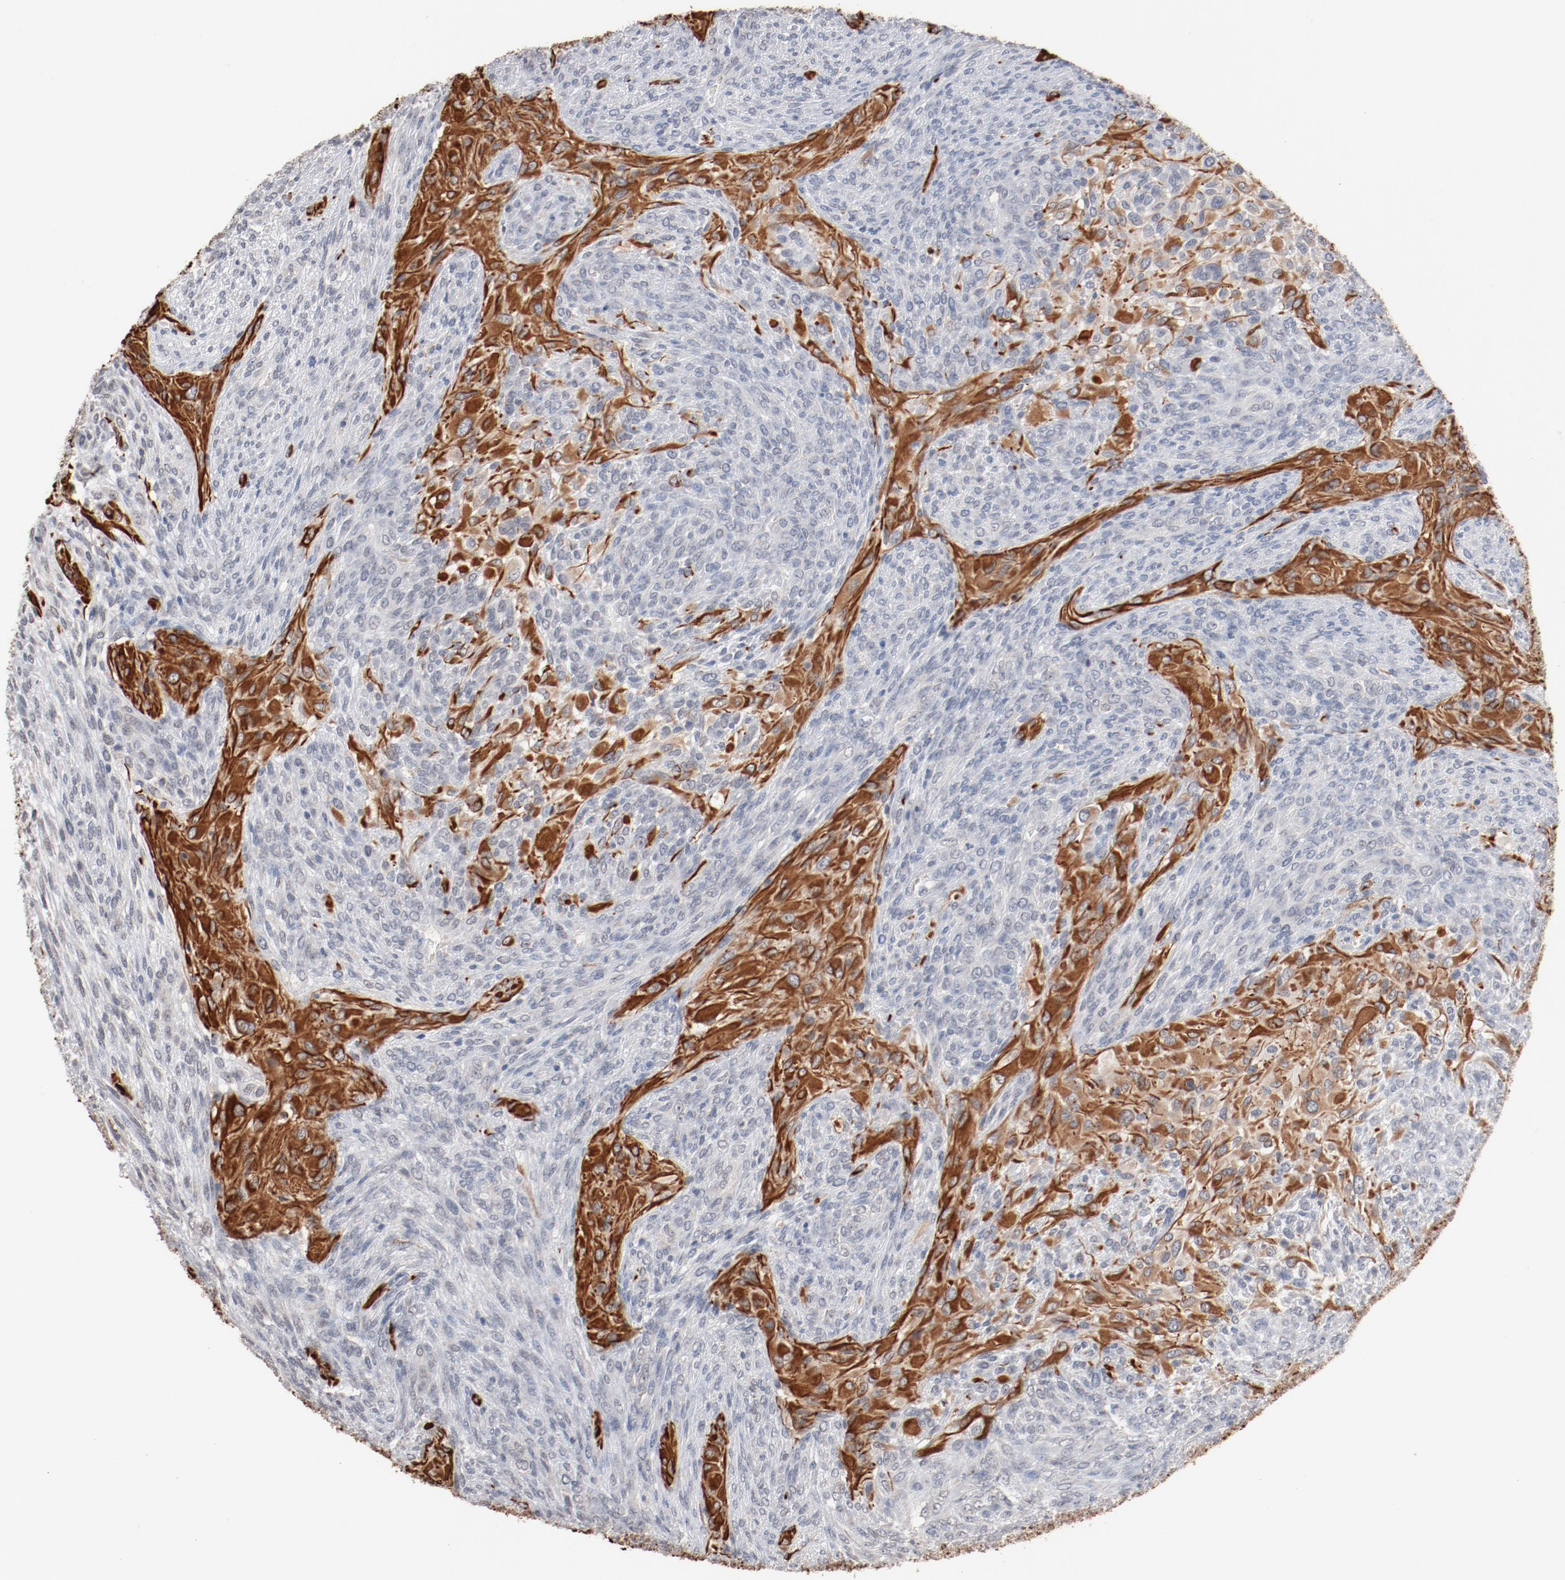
{"staining": {"intensity": "negative", "quantity": "none", "location": "none"}, "tissue": "glioma", "cell_type": "Tumor cells", "image_type": "cancer", "snomed": [{"axis": "morphology", "description": "Glioma, malignant, High grade"}, {"axis": "topography", "description": "Cerebral cortex"}], "caption": "The micrograph displays no significant staining in tumor cells of glioma. (IHC, brightfield microscopy, high magnification).", "gene": "ERICH1", "patient": {"sex": "female", "age": 55}}